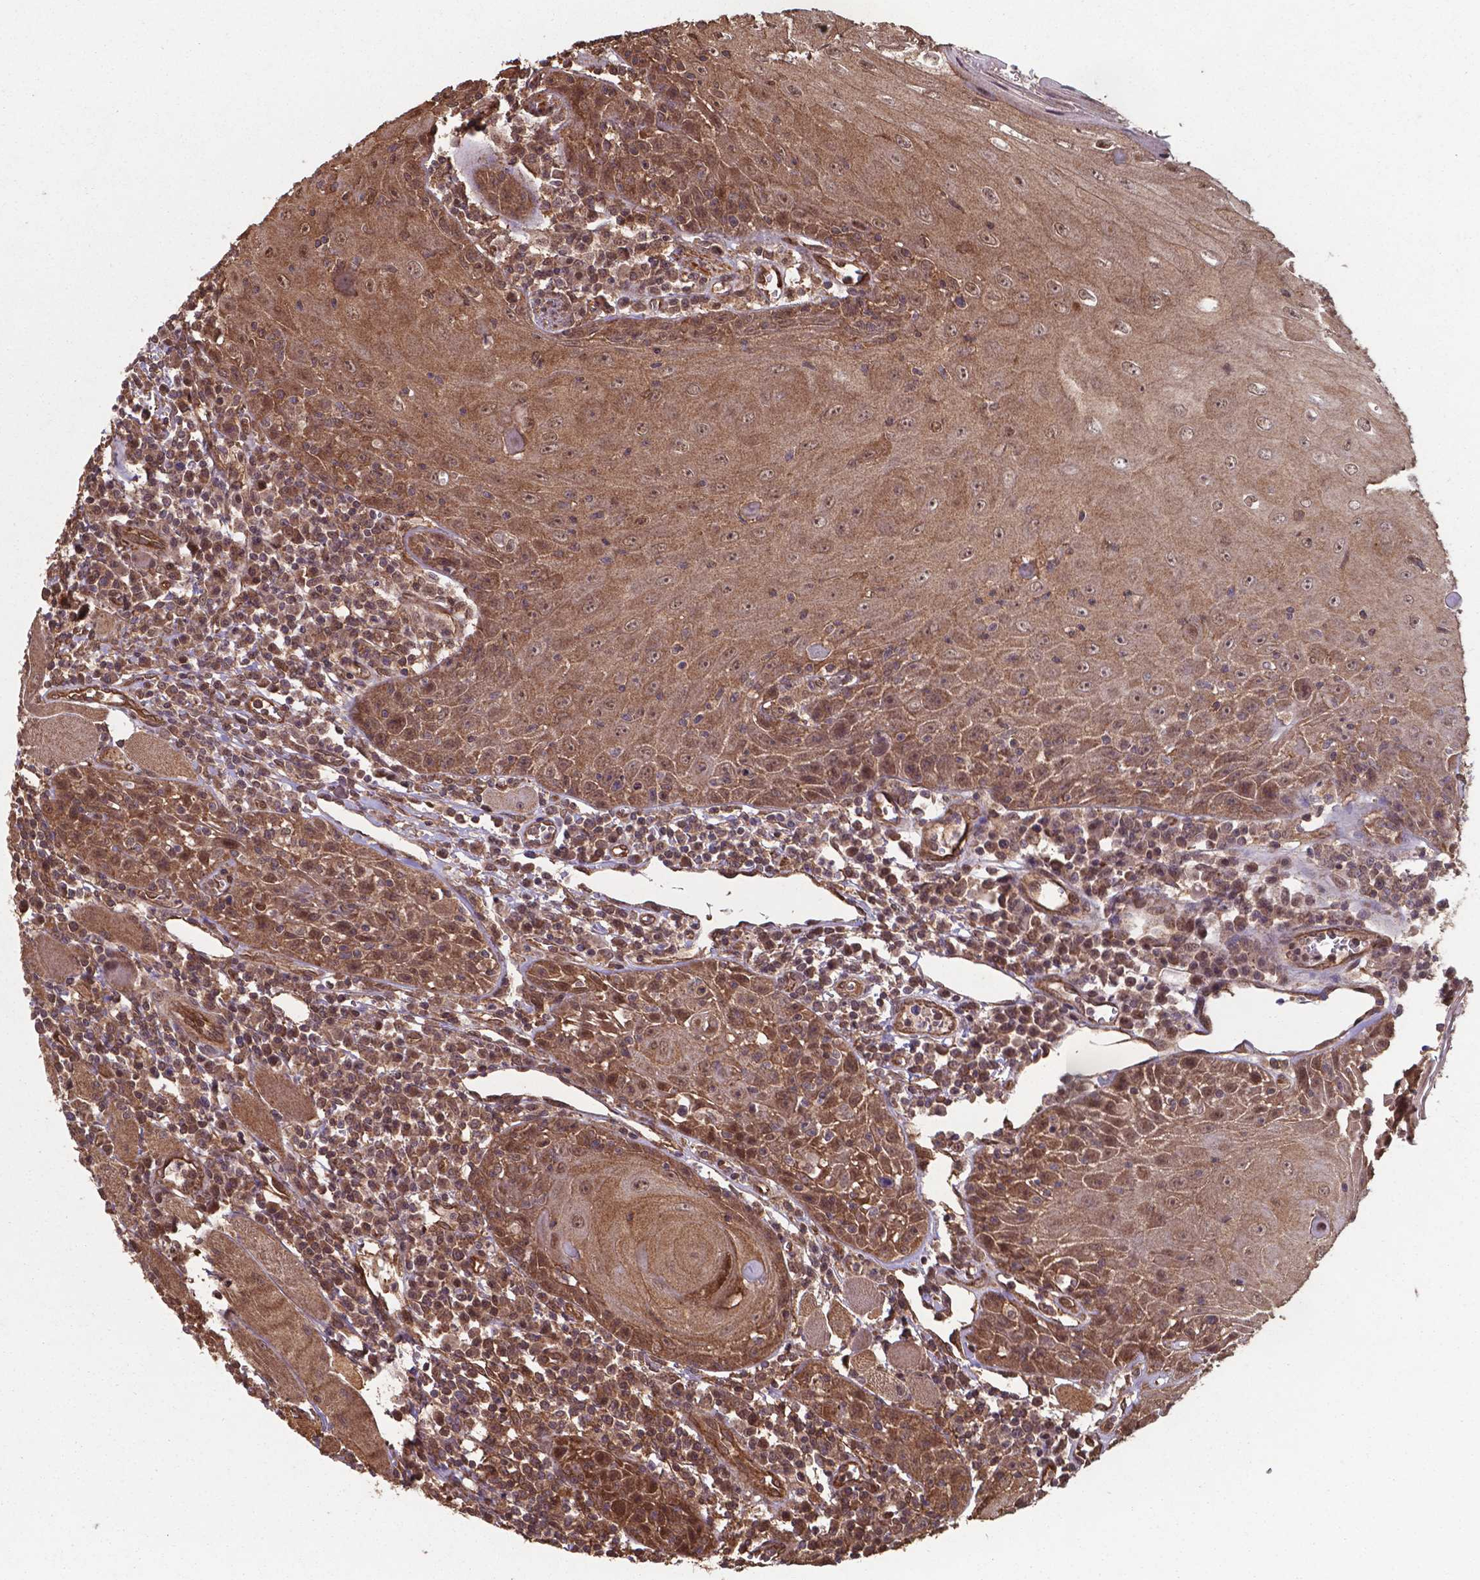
{"staining": {"intensity": "moderate", "quantity": ">75%", "location": "cytoplasmic/membranous,nuclear"}, "tissue": "head and neck cancer", "cell_type": "Tumor cells", "image_type": "cancer", "snomed": [{"axis": "morphology", "description": "Normal tissue, NOS"}, {"axis": "morphology", "description": "Squamous cell carcinoma, NOS"}, {"axis": "topography", "description": "Oral tissue"}, {"axis": "topography", "description": "Head-Neck"}], "caption": "The immunohistochemical stain labels moderate cytoplasmic/membranous and nuclear expression in tumor cells of head and neck cancer tissue. Ihc stains the protein of interest in brown and the nuclei are stained blue.", "gene": "CHP2", "patient": {"sex": "male", "age": 52}}